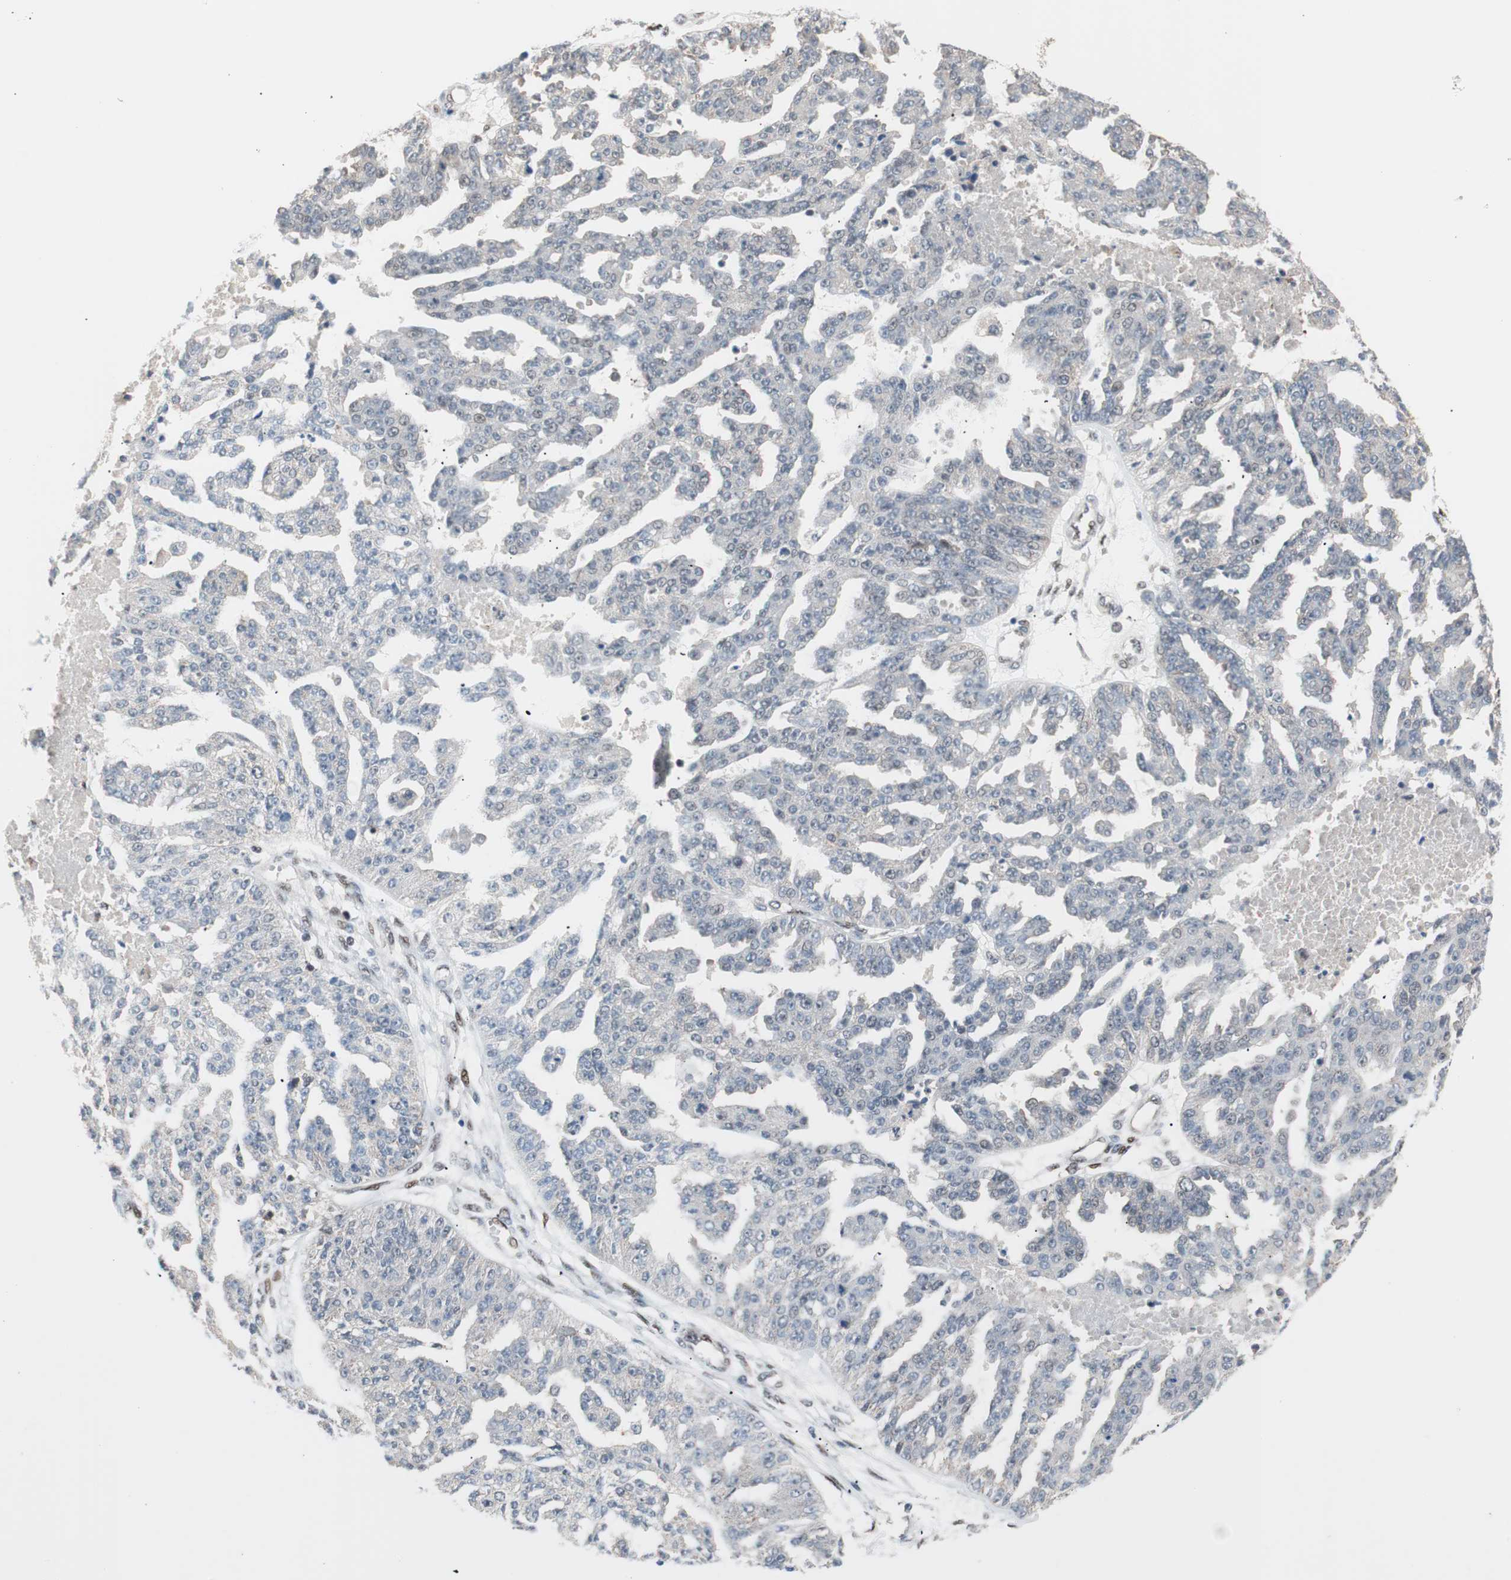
{"staining": {"intensity": "negative", "quantity": "none", "location": "none"}, "tissue": "ovarian cancer", "cell_type": "Tumor cells", "image_type": "cancer", "snomed": [{"axis": "morphology", "description": "Cystadenocarcinoma, serous, NOS"}, {"axis": "topography", "description": "Ovary"}], "caption": "The immunohistochemistry photomicrograph has no significant staining in tumor cells of ovarian cancer (serous cystadenocarcinoma) tissue.", "gene": "POLH", "patient": {"sex": "female", "age": 58}}